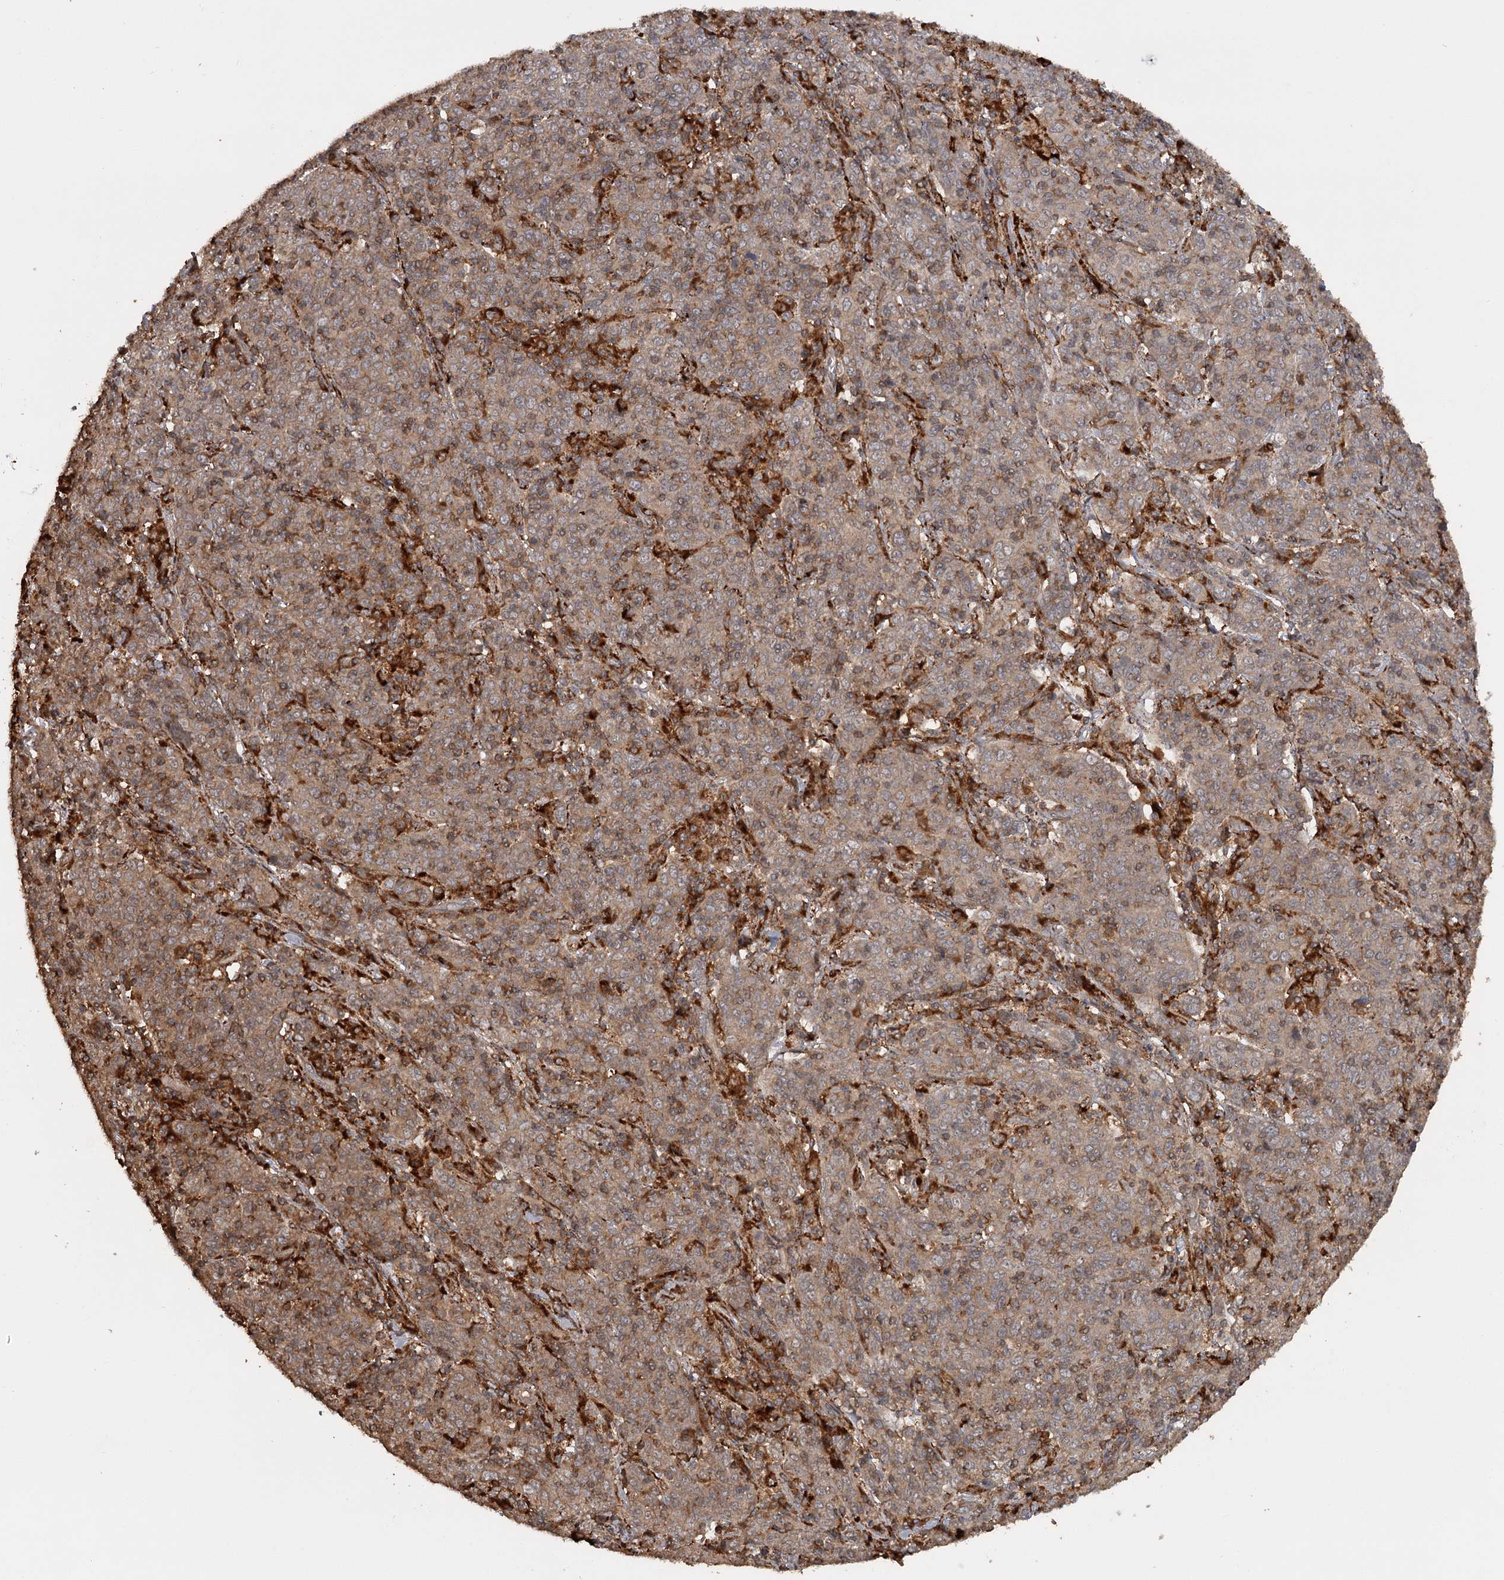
{"staining": {"intensity": "moderate", "quantity": "25%-75%", "location": "cytoplasmic/membranous"}, "tissue": "cervical cancer", "cell_type": "Tumor cells", "image_type": "cancer", "snomed": [{"axis": "morphology", "description": "Squamous cell carcinoma, NOS"}, {"axis": "topography", "description": "Cervix"}], "caption": "Moderate cytoplasmic/membranous positivity is seen in approximately 25%-75% of tumor cells in cervical cancer.", "gene": "FAXC", "patient": {"sex": "female", "age": 67}}